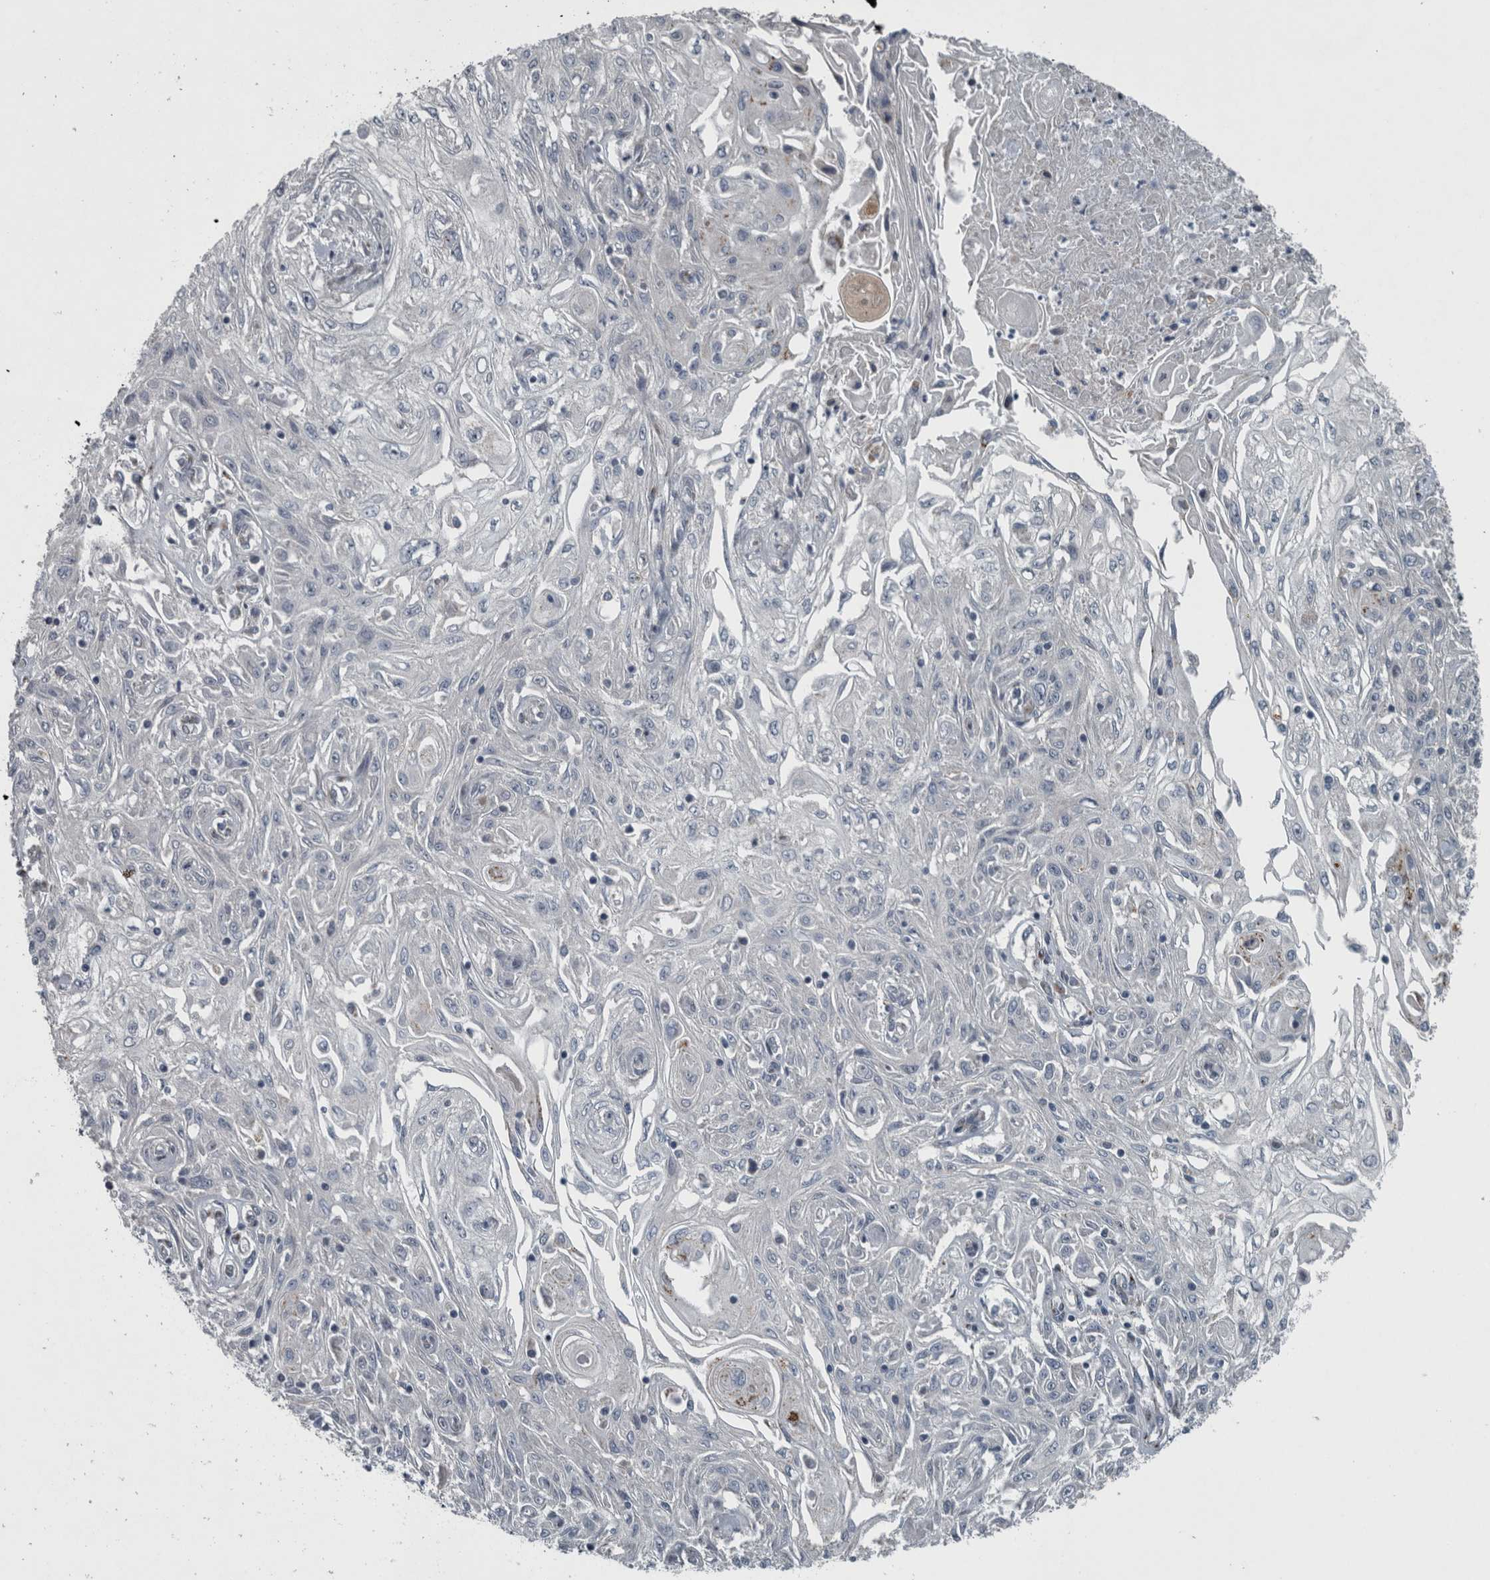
{"staining": {"intensity": "negative", "quantity": "none", "location": "none"}, "tissue": "skin cancer", "cell_type": "Tumor cells", "image_type": "cancer", "snomed": [{"axis": "morphology", "description": "Squamous cell carcinoma, NOS"}, {"axis": "morphology", "description": "Squamous cell carcinoma, metastatic, NOS"}, {"axis": "topography", "description": "Skin"}, {"axis": "topography", "description": "Lymph node"}], "caption": "High power microscopy image of an IHC photomicrograph of squamous cell carcinoma (skin), revealing no significant positivity in tumor cells.", "gene": "ZNF345", "patient": {"sex": "male", "age": 75}}